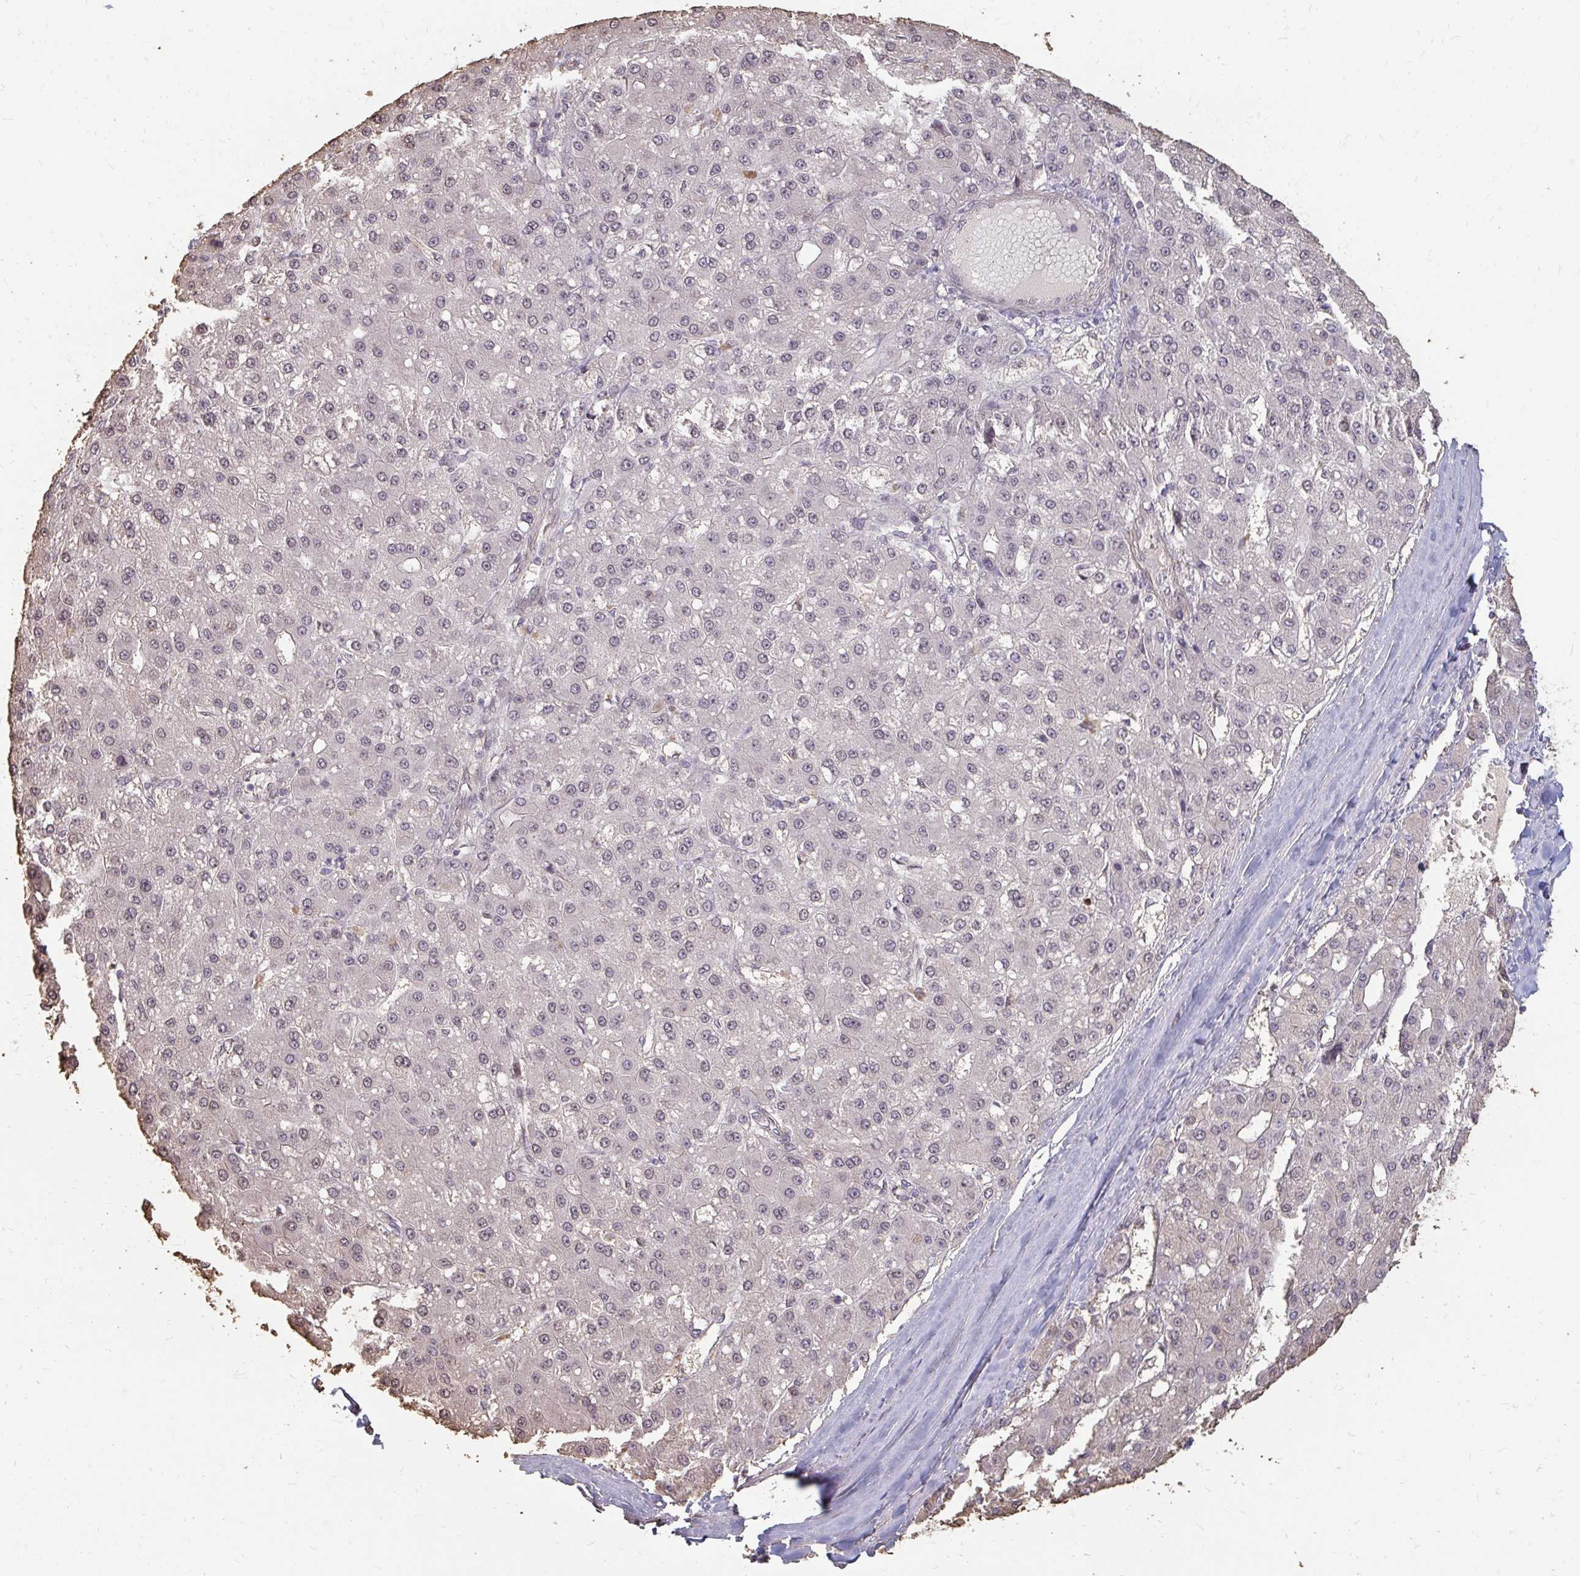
{"staining": {"intensity": "weak", "quantity": "<25%", "location": "nuclear"}, "tissue": "liver cancer", "cell_type": "Tumor cells", "image_type": "cancer", "snomed": [{"axis": "morphology", "description": "Carcinoma, Hepatocellular, NOS"}, {"axis": "topography", "description": "Liver"}], "caption": "The micrograph exhibits no staining of tumor cells in liver cancer. (DAB immunohistochemistry (IHC), high magnification).", "gene": "GPC5", "patient": {"sex": "male", "age": 67}}